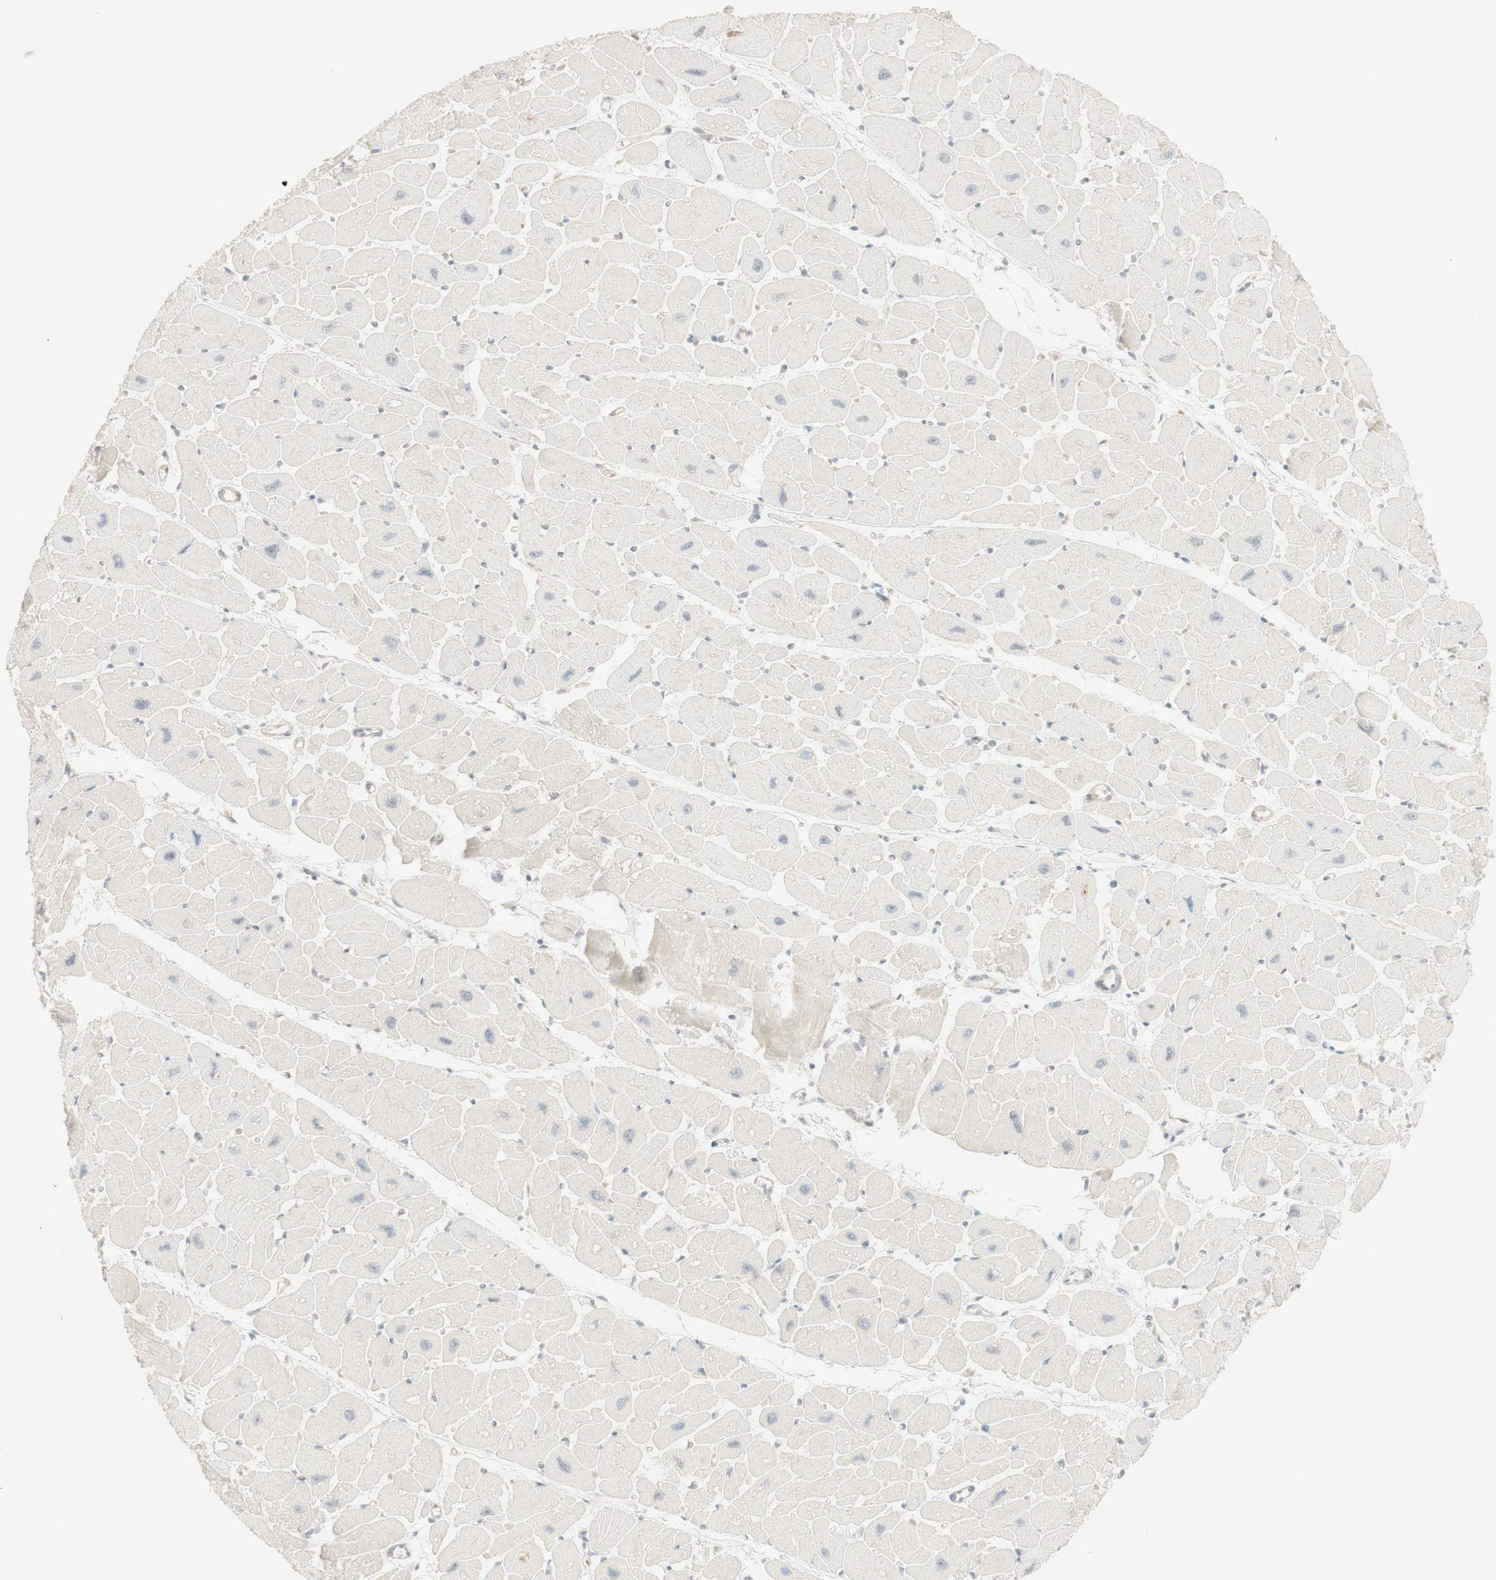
{"staining": {"intensity": "negative", "quantity": "none", "location": "none"}, "tissue": "heart muscle", "cell_type": "Cardiomyocytes", "image_type": "normal", "snomed": [{"axis": "morphology", "description": "Normal tissue, NOS"}, {"axis": "topography", "description": "Heart"}], "caption": "Immunohistochemical staining of unremarkable human heart muscle reveals no significant staining in cardiomyocytes.", "gene": "PLCD4", "patient": {"sex": "female", "age": 54}}